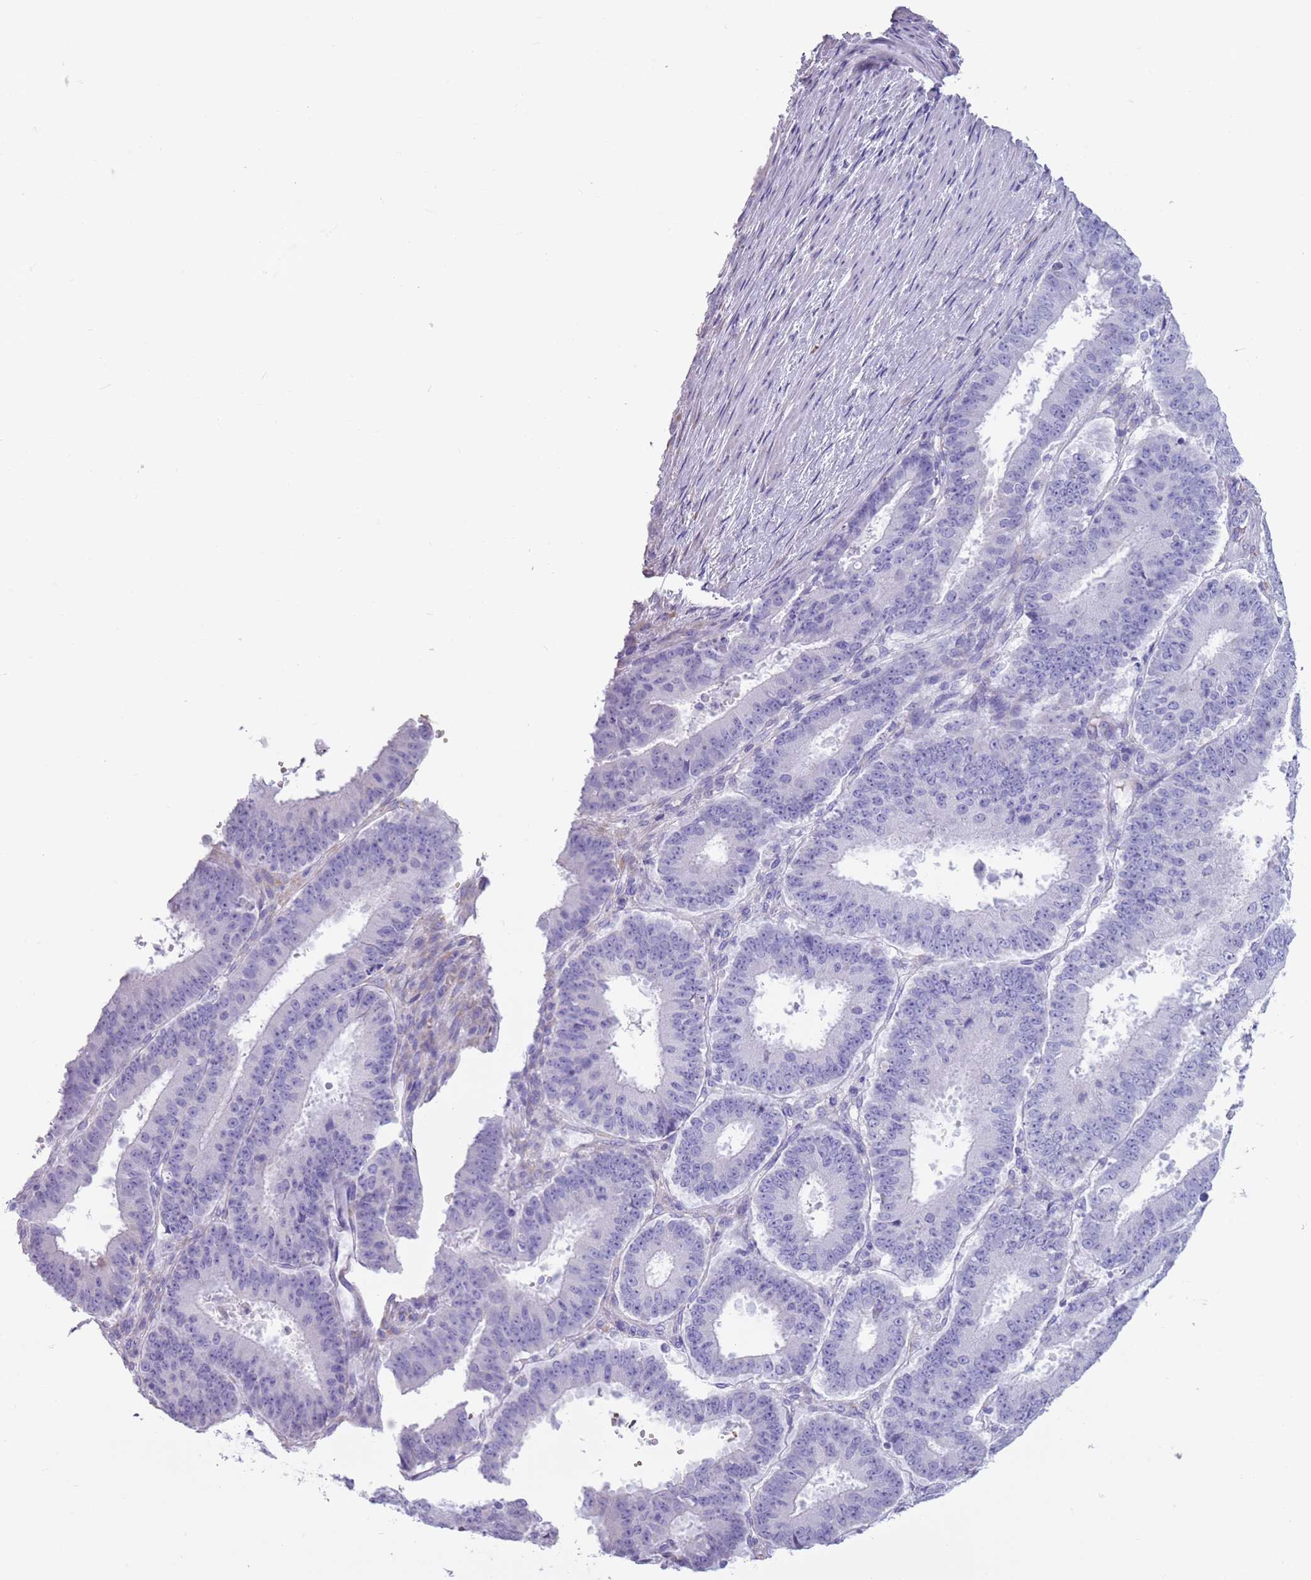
{"staining": {"intensity": "negative", "quantity": "none", "location": "none"}, "tissue": "ovarian cancer", "cell_type": "Tumor cells", "image_type": "cancer", "snomed": [{"axis": "morphology", "description": "Carcinoma, endometroid"}, {"axis": "topography", "description": "Appendix"}, {"axis": "topography", "description": "Ovary"}], "caption": "Immunohistochemical staining of endometroid carcinoma (ovarian) demonstrates no significant positivity in tumor cells.", "gene": "LY6G5B", "patient": {"sex": "female", "age": 42}}